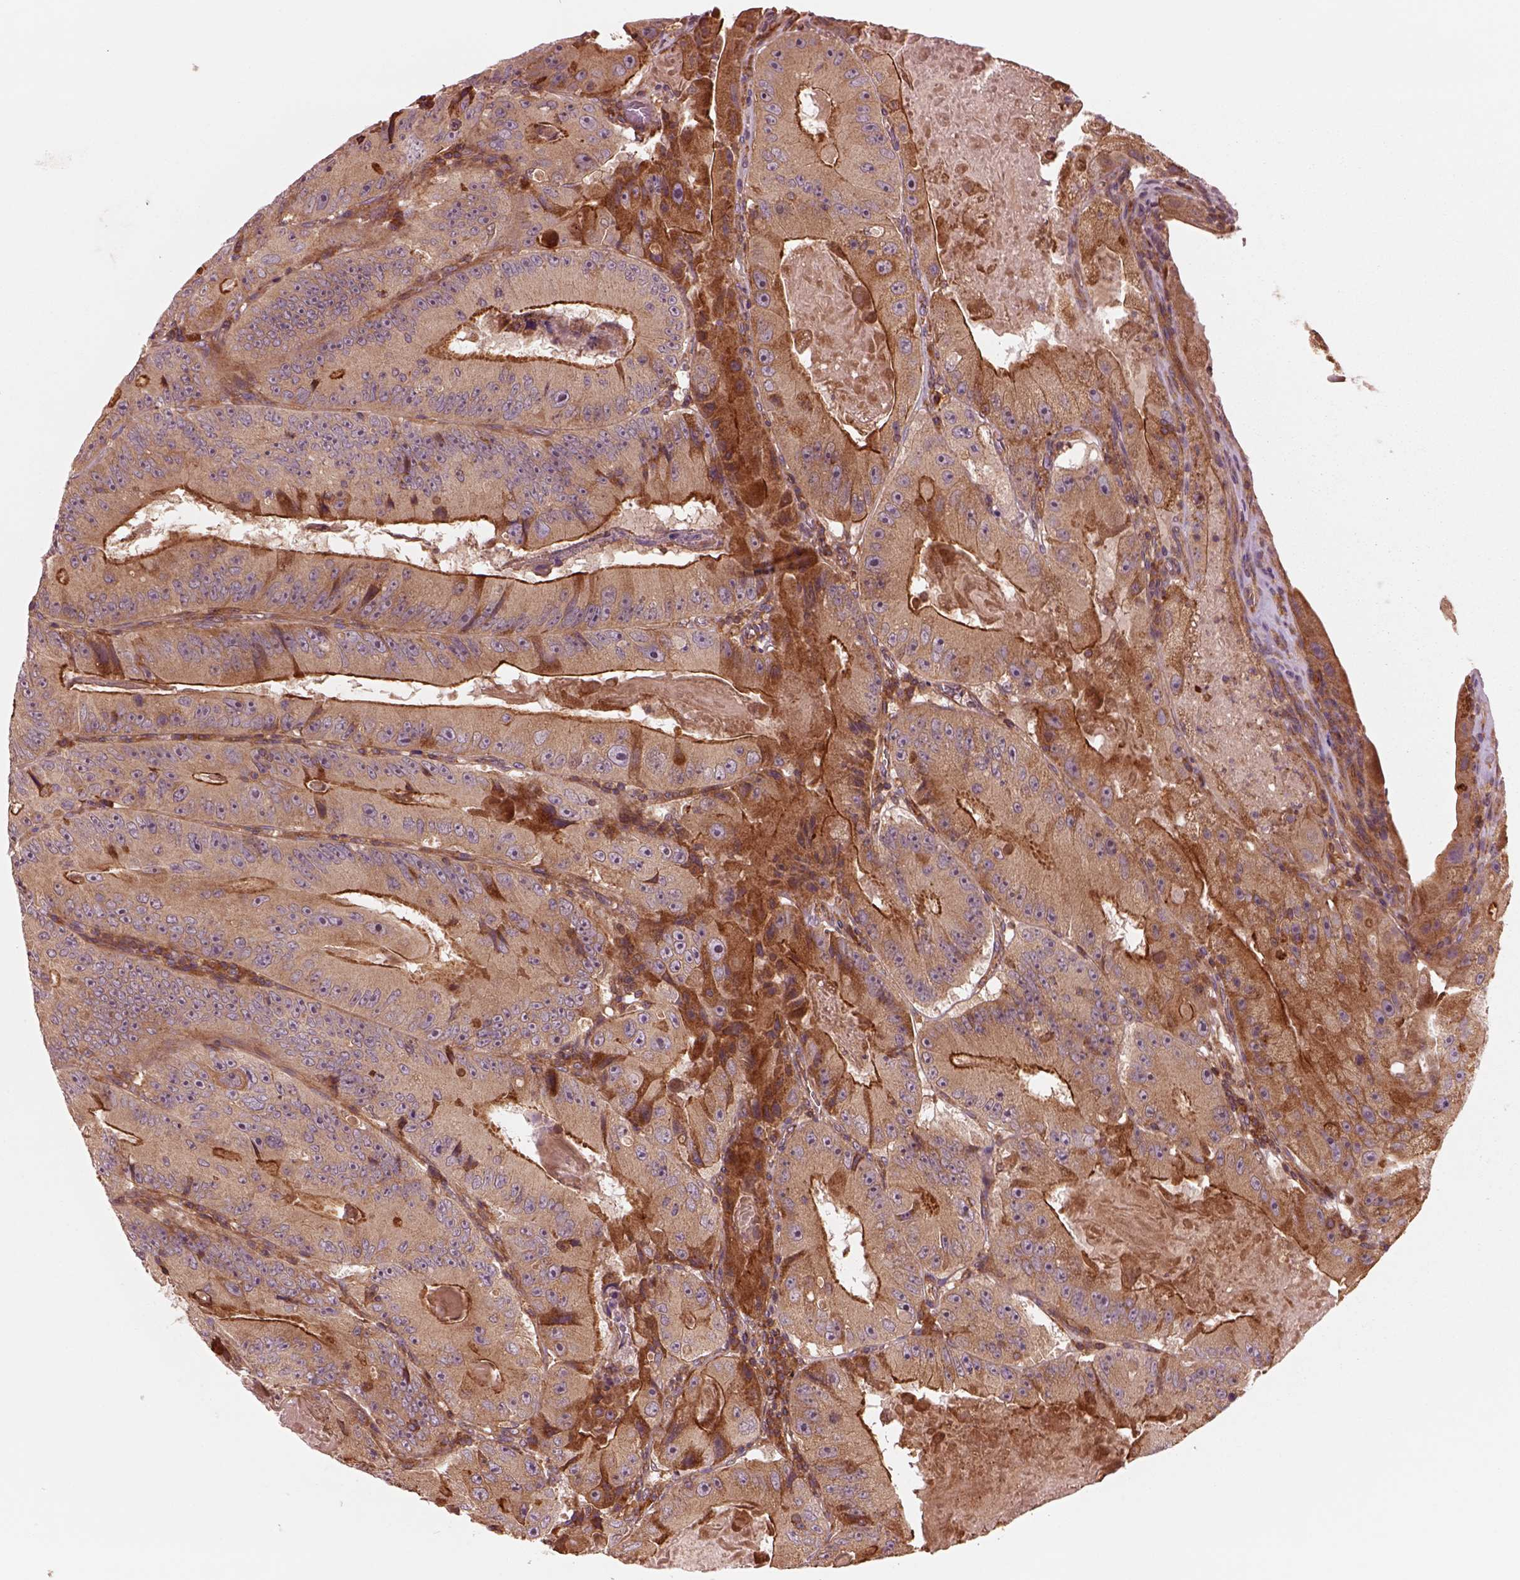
{"staining": {"intensity": "strong", "quantity": "<25%", "location": "cytoplasmic/membranous"}, "tissue": "colorectal cancer", "cell_type": "Tumor cells", "image_type": "cancer", "snomed": [{"axis": "morphology", "description": "Adenocarcinoma, NOS"}, {"axis": "topography", "description": "Colon"}], "caption": "A micrograph of colorectal adenocarcinoma stained for a protein reveals strong cytoplasmic/membranous brown staining in tumor cells.", "gene": "ASCC2", "patient": {"sex": "female", "age": 86}}